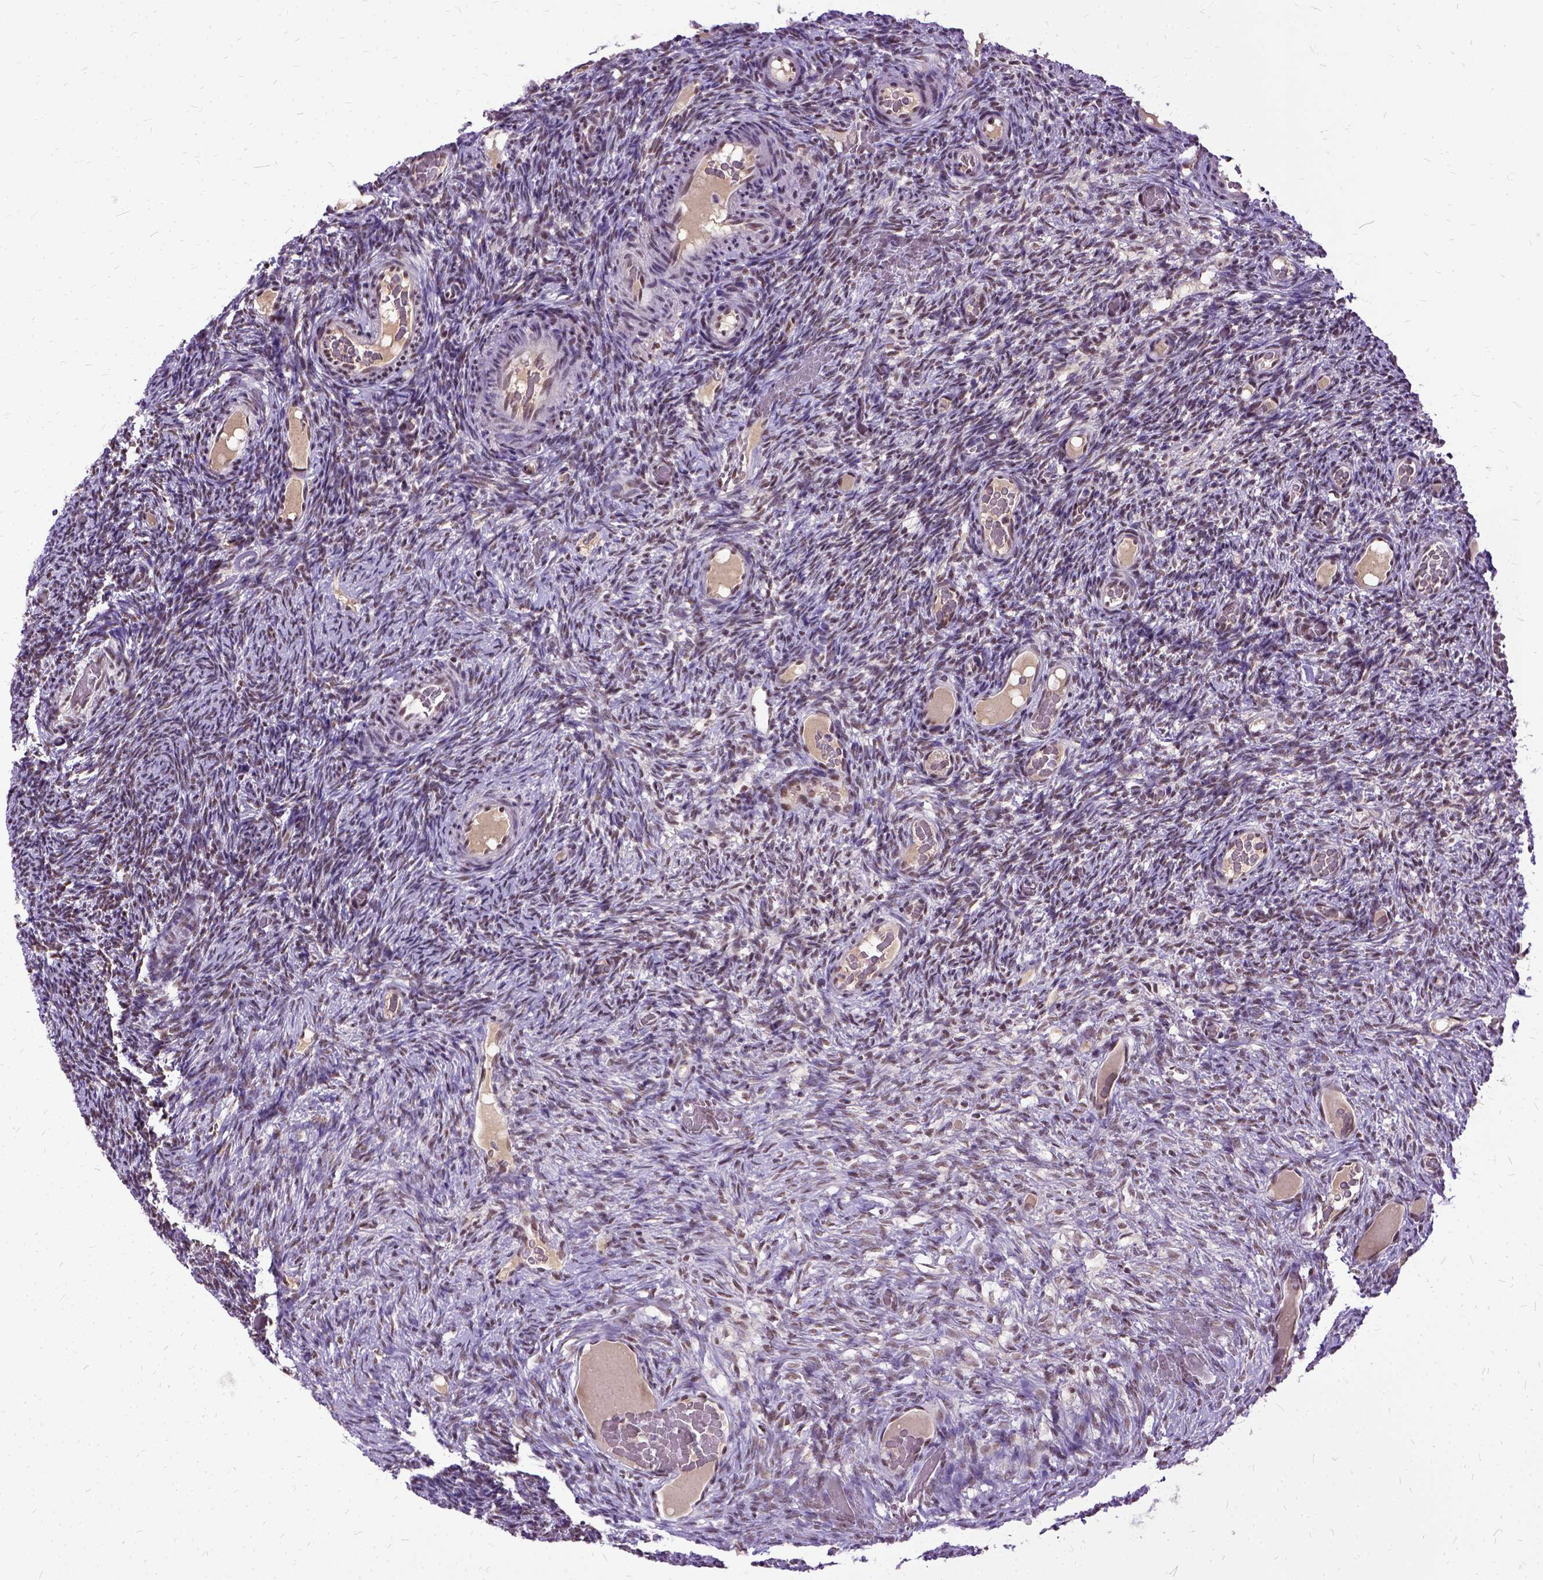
{"staining": {"intensity": "moderate", "quantity": ">75%", "location": "nuclear"}, "tissue": "ovary", "cell_type": "Ovarian stroma cells", "image_type": "normal", "snomed": [{"axis": "morphology", "description": "Normal tissue, NOS"}, {"axis": "topography", "description": "Ovary"}], "caption": "IHC of normal ovary reveals medium levels of moderate nuclear expression in approximately >75% of ovarian stroma cells. (Stains: DAB (3,3'-diaminobenzidine) in brown, nuclei in blue, Microscopy: brightfield microscopy at high magnification).", "gene": "SETD1A", "patient": {"sex": "female", "age": 34}}